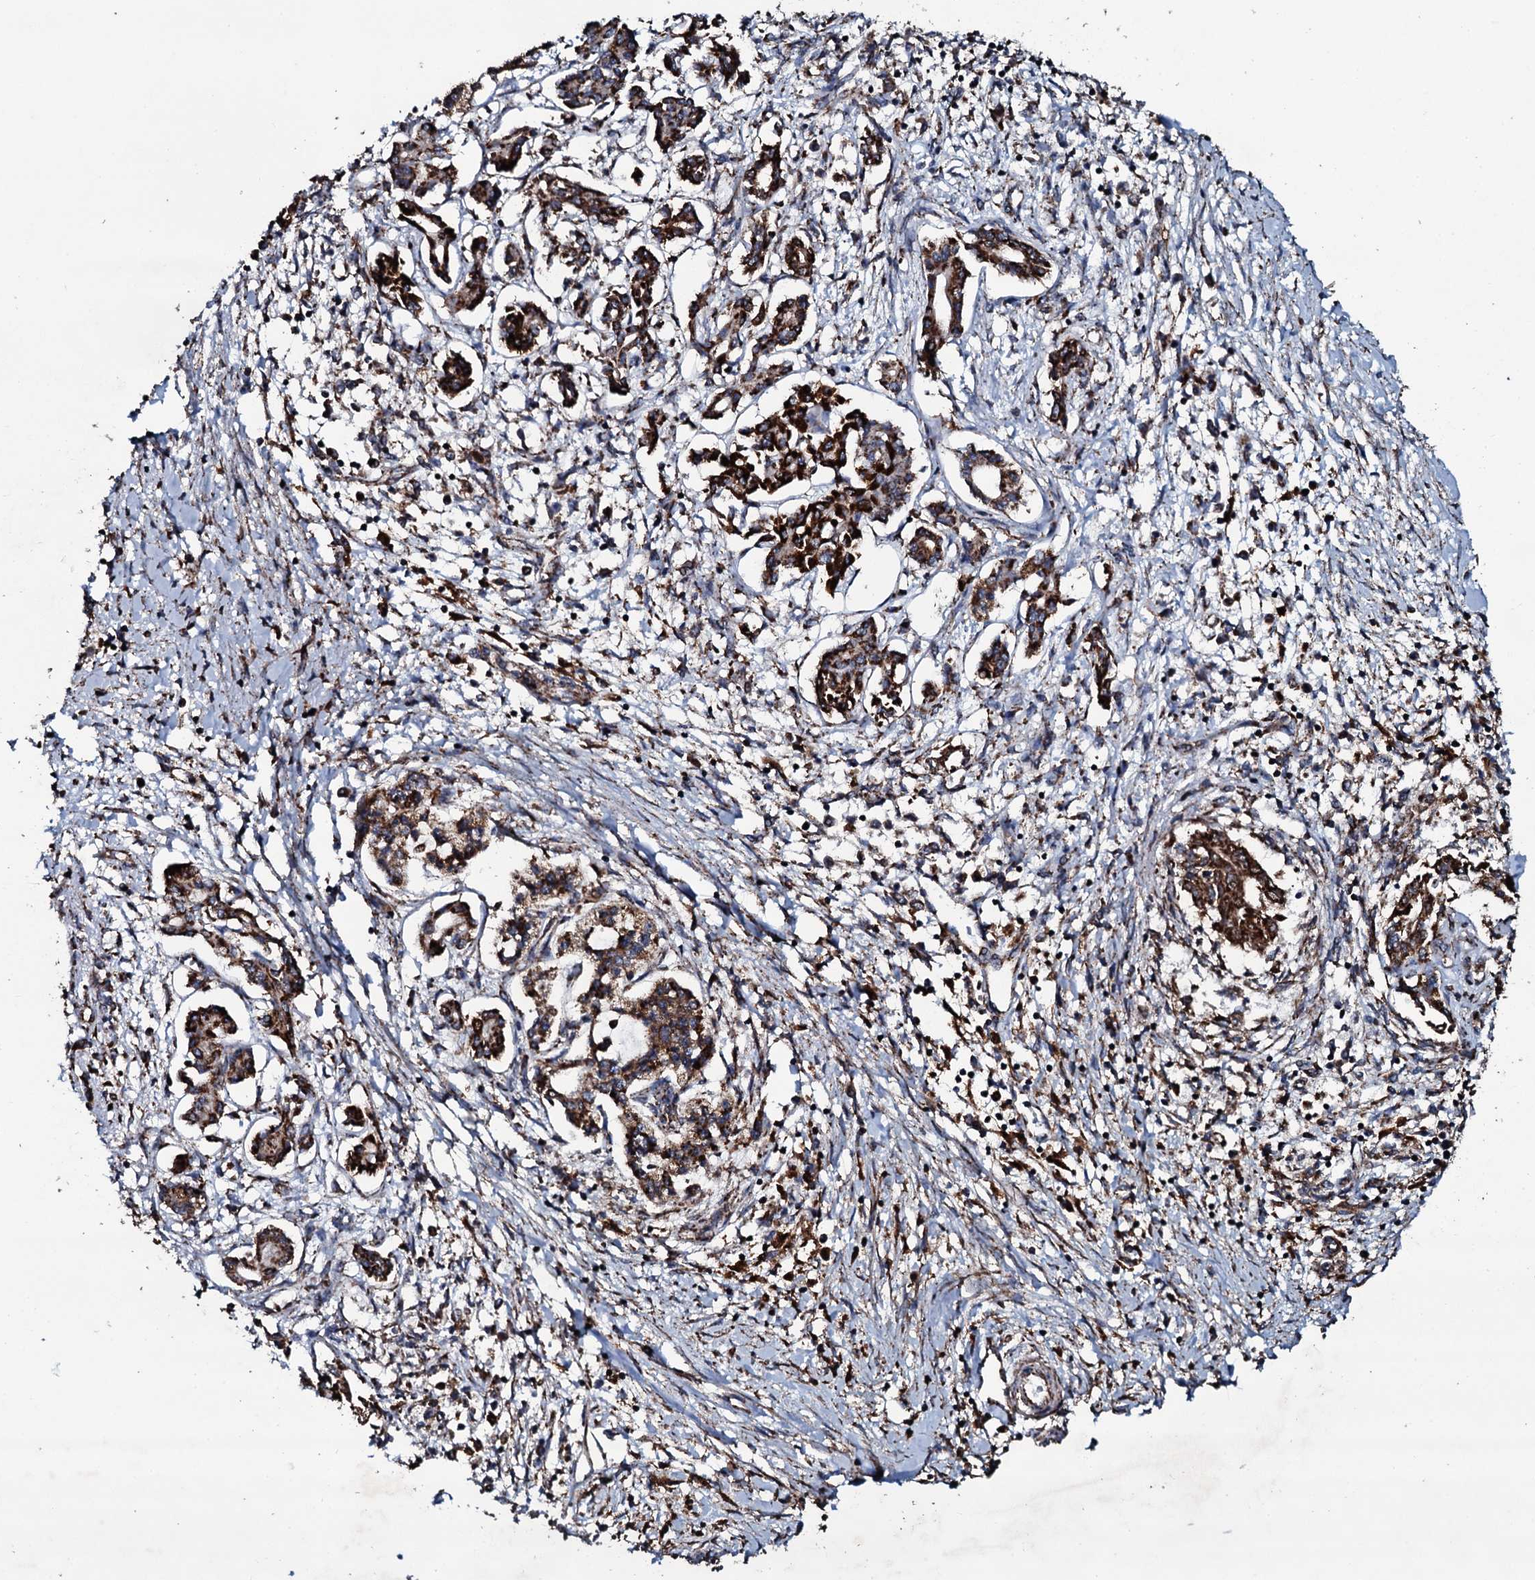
{"staining": {"intensity": "strong", "quantity": ">75%", "location": "cytoplasmic/membranous"}, "tissue": "pancreatic cancer", "cell_type": "Tumor cells", "image_type": "cancer", "snomed": [{"axis": "morphology", "description": "Adenocarcinoma, NOS"}, {"axis": "topography", "description": "Pancreas"}], "caption": "Adenocarcinoma (pancreatic) stained with a protein marker shows strong staining in tumor cells.", "gene": "DYNC2I2", "patient": {"sex": "female", "age": 50}}